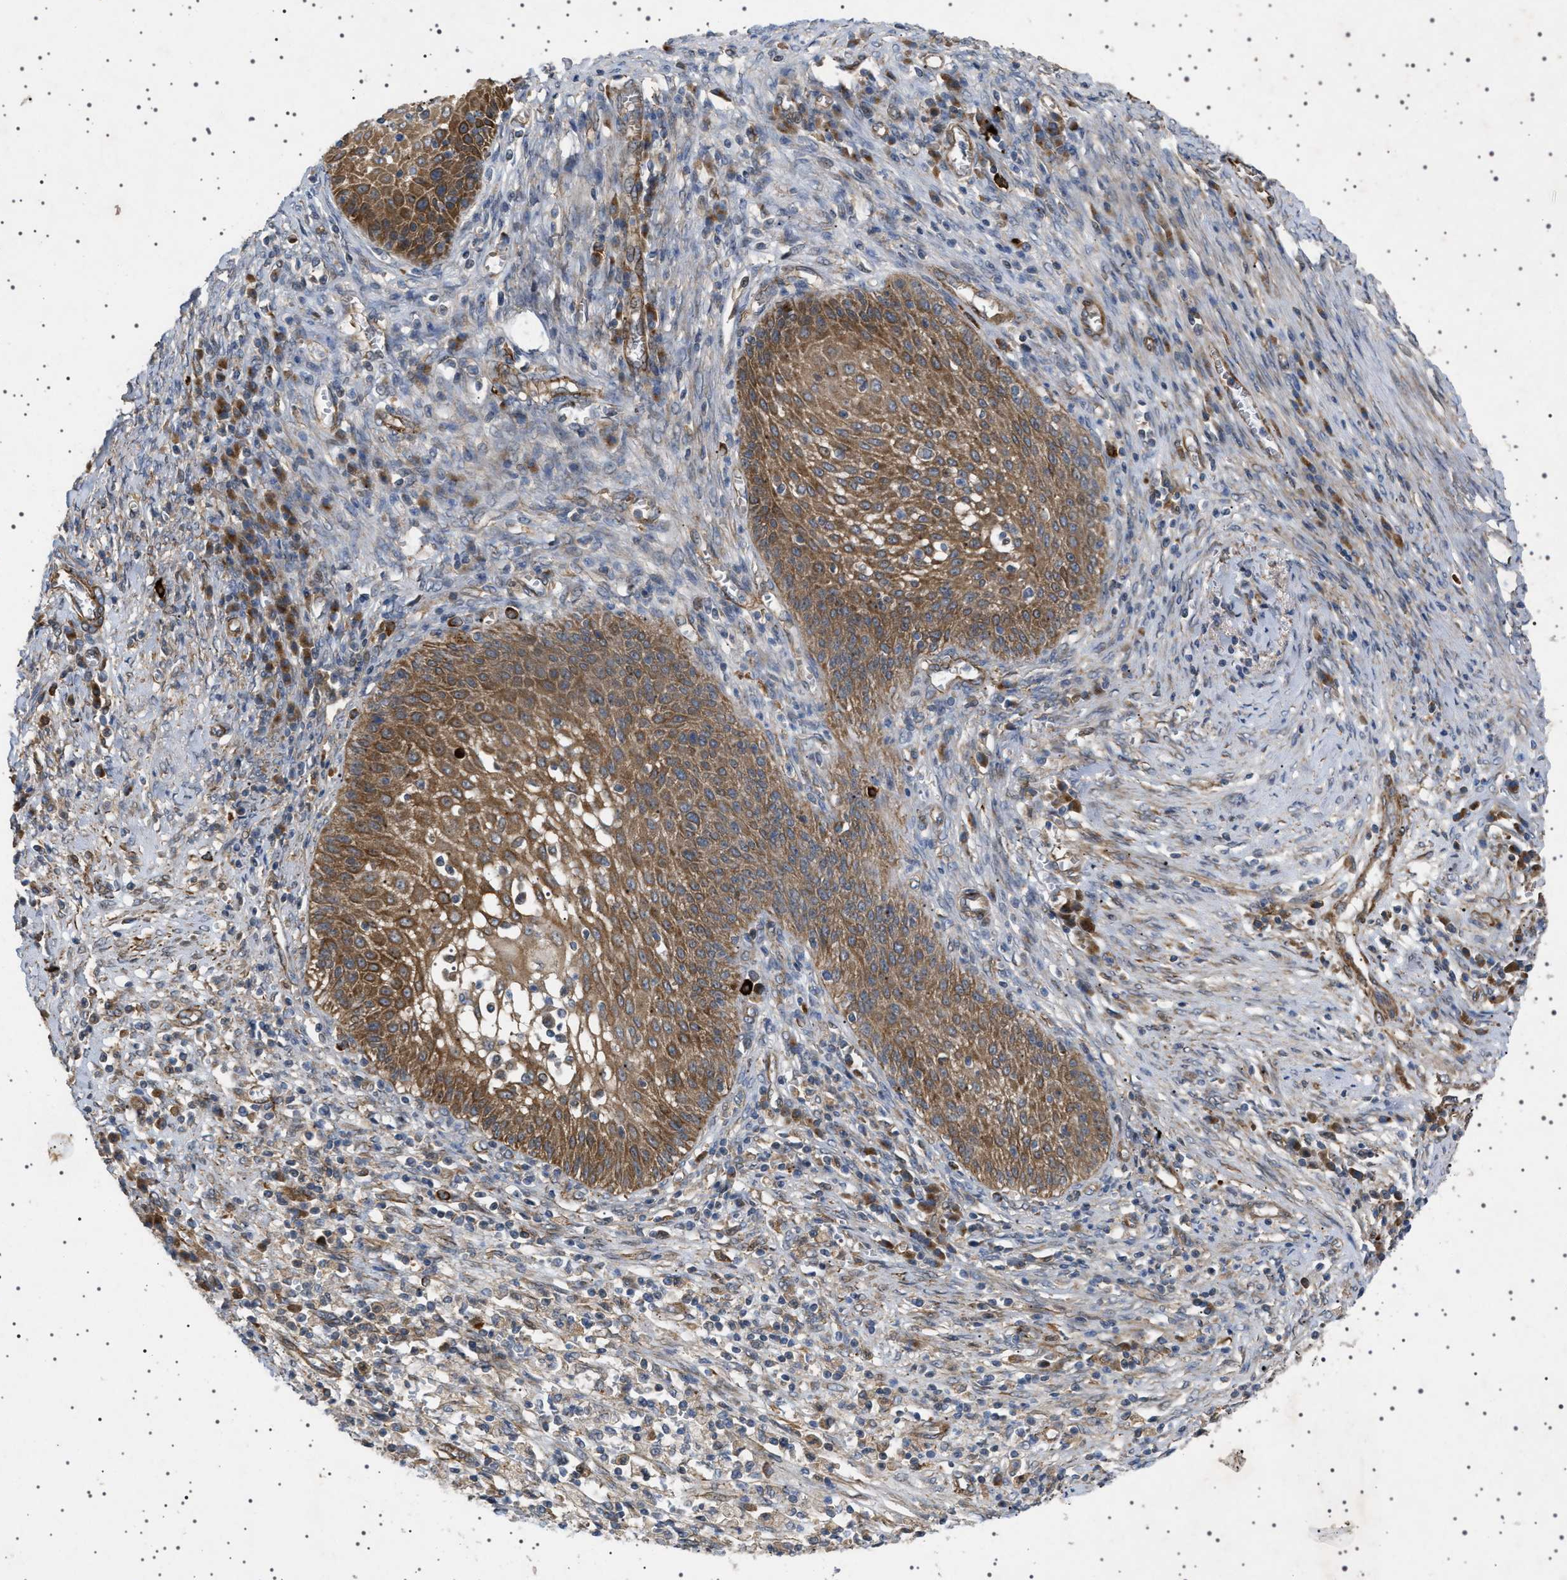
{"staining": {"intensity": "strong", "quantity": ">75%", "location": "cytoplasmic/membranous"}, "tissue": "cervical cancer", "cell_type": "Tumor cells", "image_type": "cancer", "snomed": [{"axis": "morphology", "description": "Adenocarcinoma, NOS"}, {"axis": "topography", "description": "Cervix"}], "caption": "About >75% of tumor cells in human cervical cancer (adenocarcinoma) exhibit strong cytoplasmic/membranous protein expression as visualized by brown immunohistochemical staining.", "gene": "CCDC186", "patient": {"sex": "female", "age": 44}}